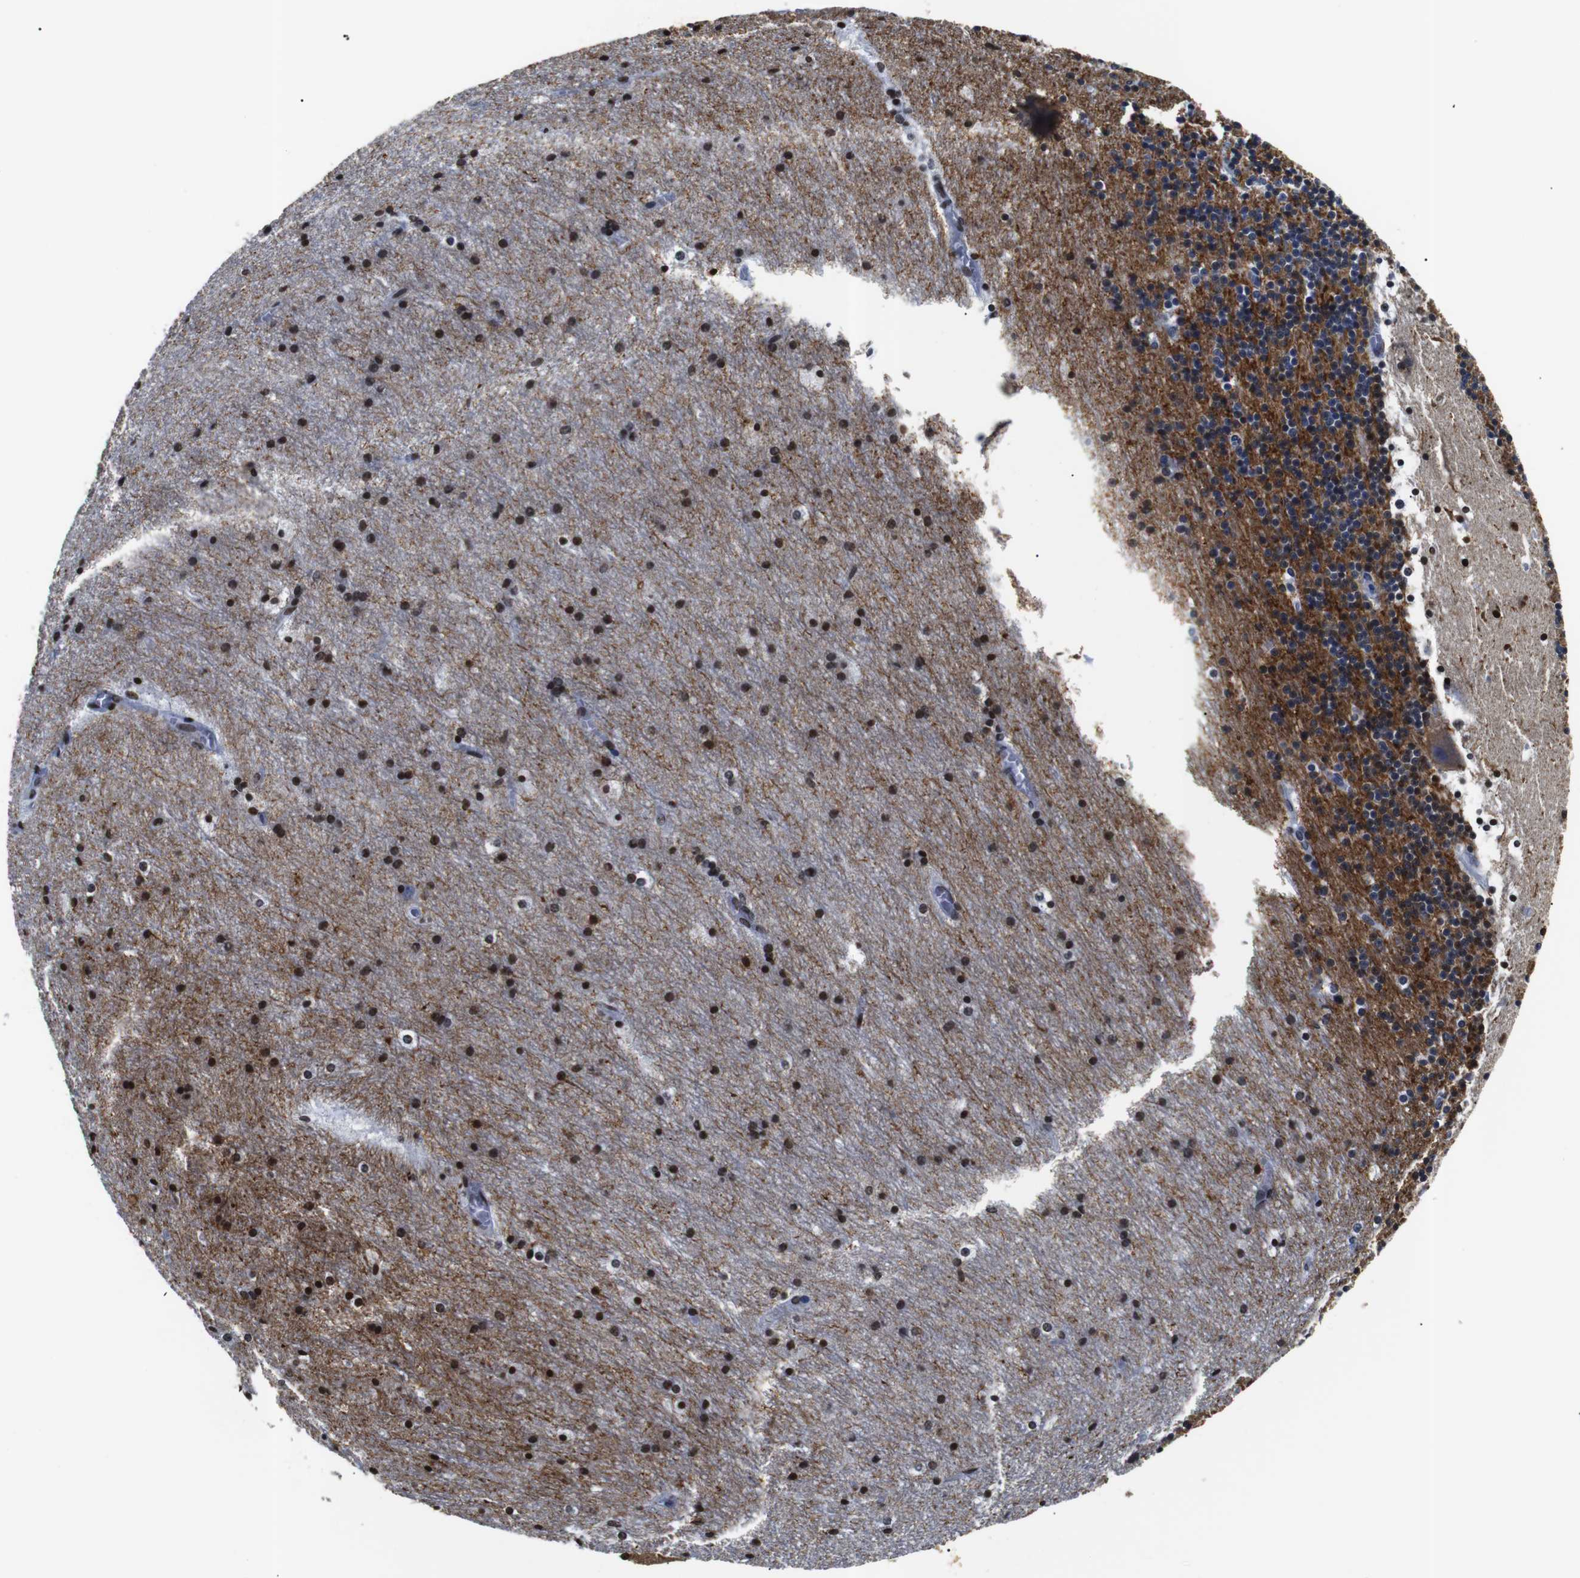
{"staining": {"intensity": "moderate", "quantity": "25%-75%", "location": "cytoplasmic/membranous"}, "tissue": "cerebellum", "cell_type": "Cells in granular layer", "image_type": "normal", "snomed": [{"axis": "morphology", "description": "Normal tissue, NOS"}, {"axis": "topography", "description": "Cerebellum"}], "caption": "Human cerebellum stained with a brown dye displays moderate cytoplasmic/membranous positive positivity in approximately 25%-75% of cells in granular layer.", "gene": "GAP43", "patient": {"sex": "male", "age": 45}}